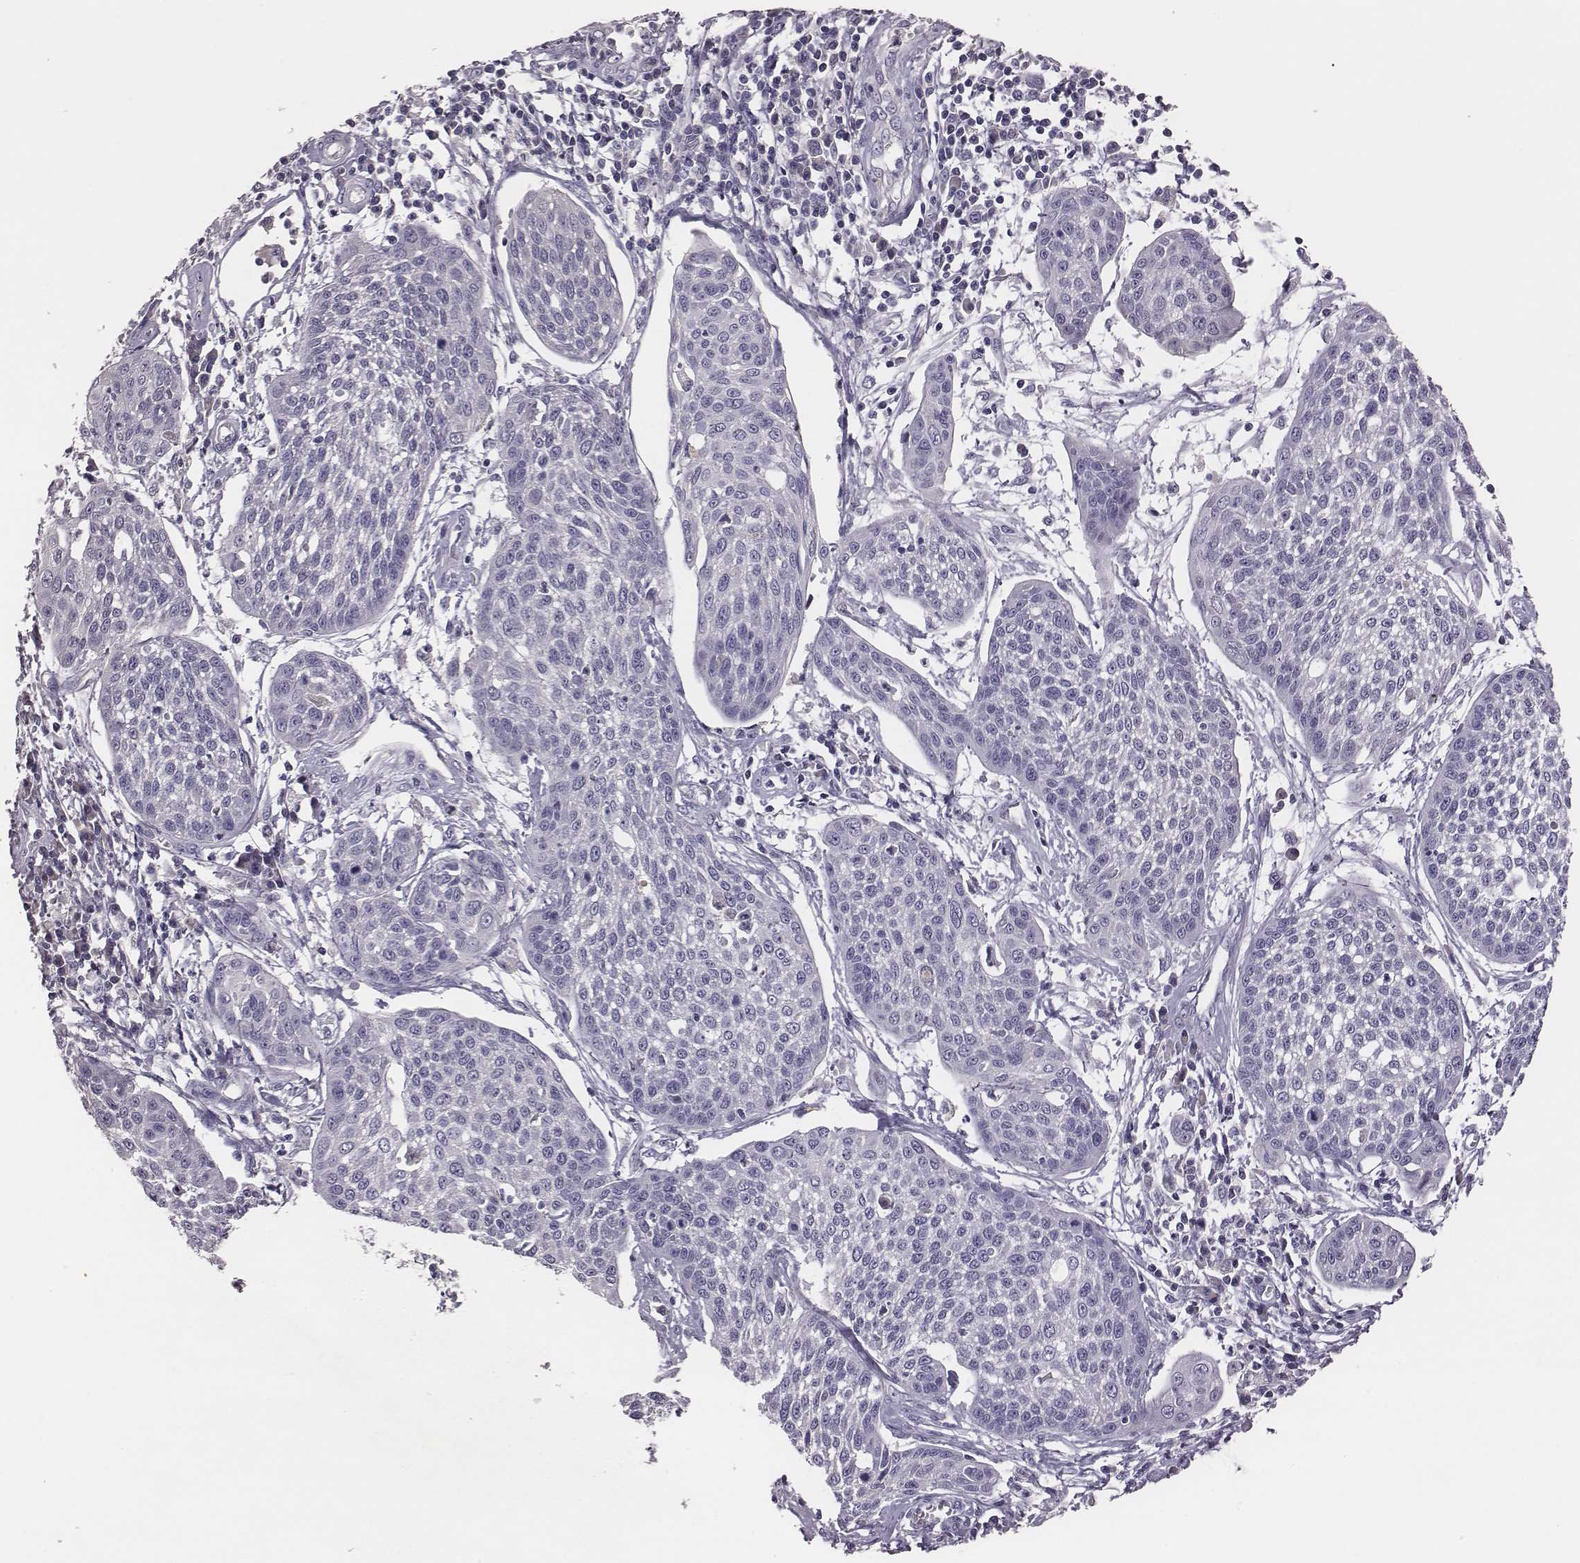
{"staining": {"intensity": "negative", "quantity": "none", "location": "none"}, "tissue": "cervical cancer", "cell_type": "Tumor cells", "image_type": "cancer", "snomed": [{"axis": "morphology", "description": "Squamous cell carcinoma, NOS"}, {"axis": "topography", "description": "Cervix"}], "caption": "High power microscopy histopathology image of an immunohistochemistry (IHC) photomicrograph of cervical cancer (squamous cell carcinoma), revealing no significant staining in tumor cells.", "gene": "EN1", "patient": {"sex": "female", "age": 34}}